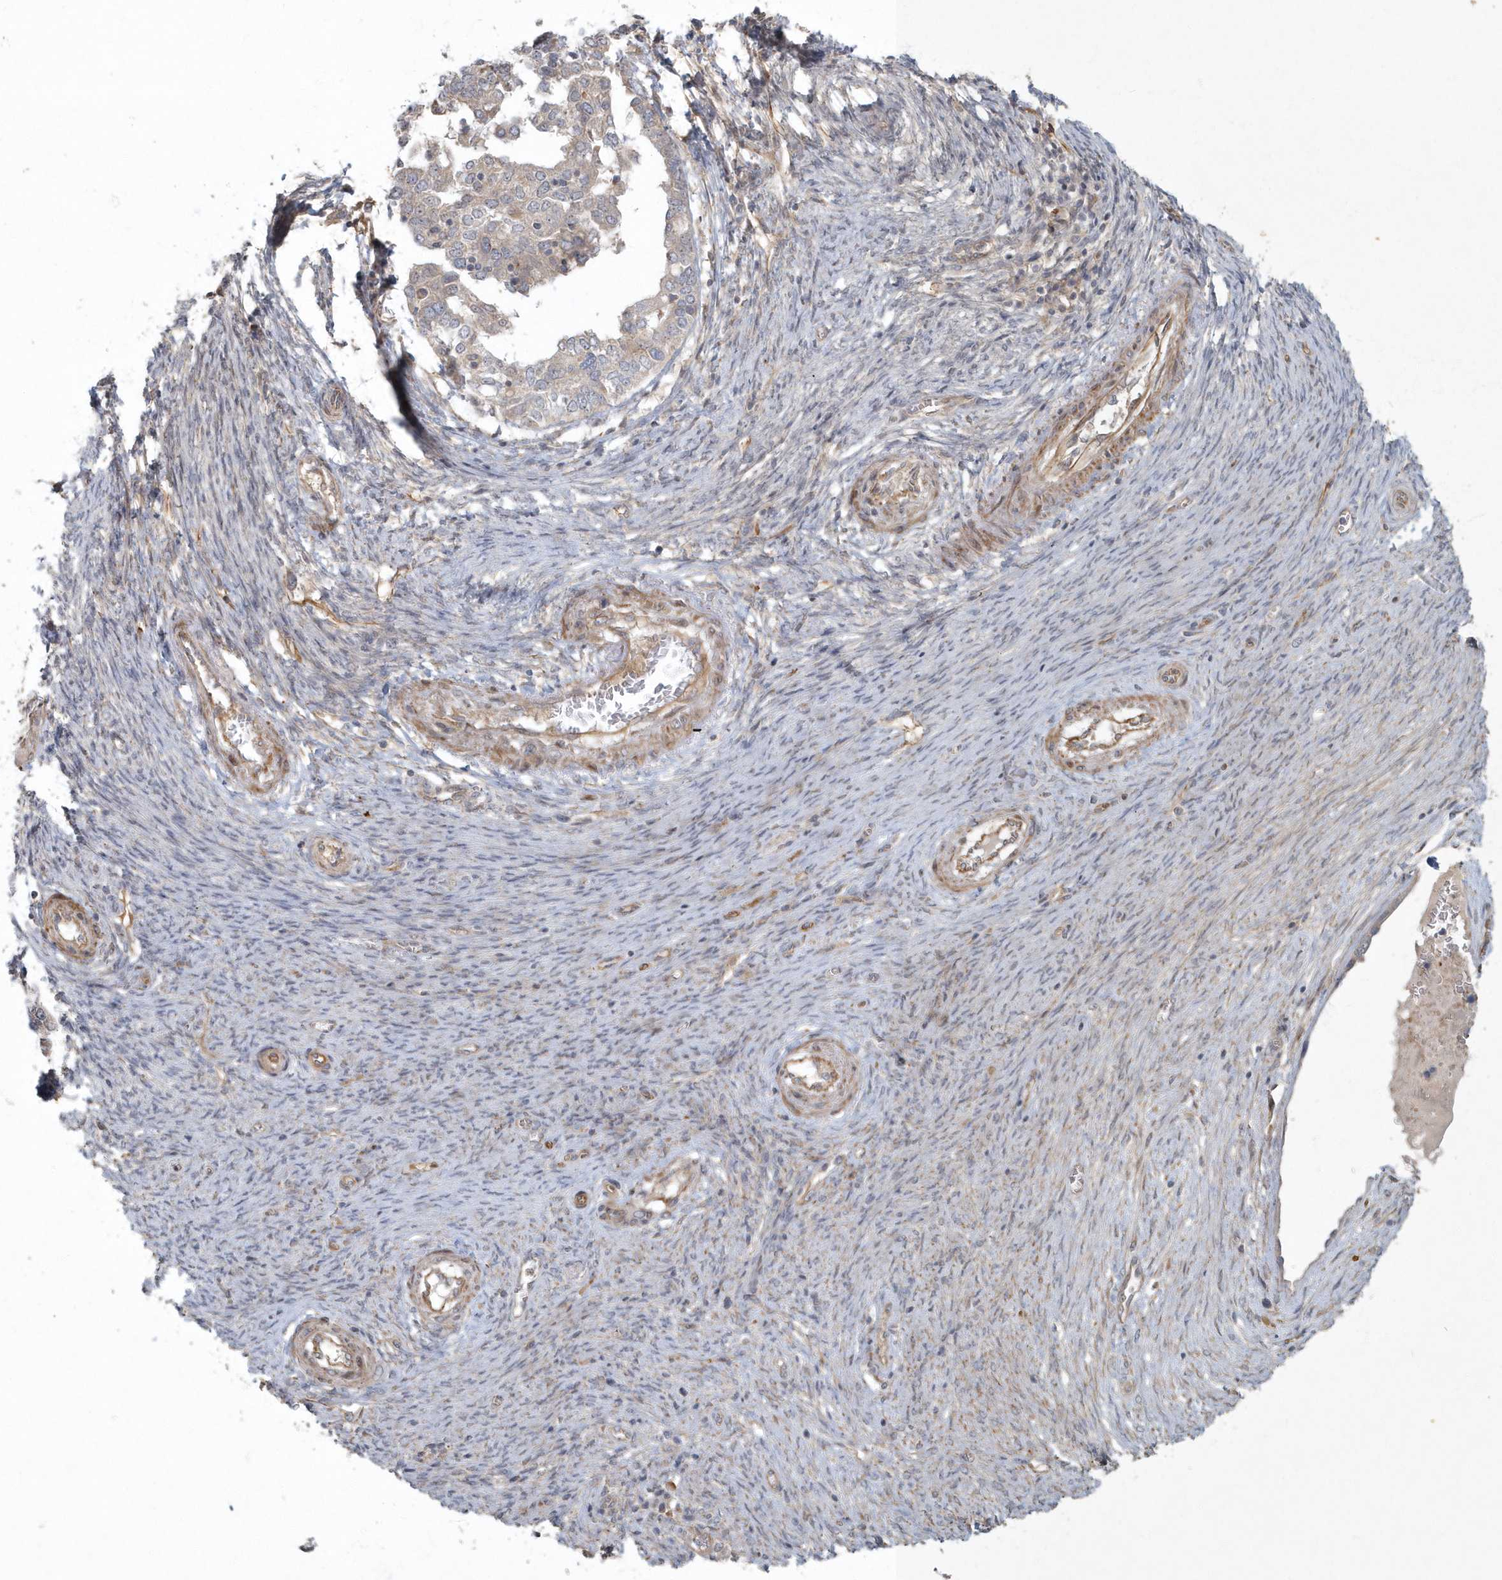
{"staining": {"intensity": "weak", "quantity": "<25%", "location": "cytoplasmic/membranous"}, "tissue": "ovarian cancer", "cell_type": "Tumor cells", "image_type": "cancer", "snomed": [{"axis": "morphology", "description": "Cystadenocarcinoma, serous, NOS"}, {"axis": "topography", "description": "Ovary"}], "caption": "High magnification brightfield microscopy of ovarian serous cystadenocarcinoma stained with DAB (brown) and counterstained with hematoxylin (blue): tumor cells show no significant expression. (Stains: DAB immunohistochemistry with hematoxylin counter stain, Microscopy: brightfield microscopy at high magnification).", "gene": "ARHGEF38", "patient": {"sex": "female", "age": 44}}